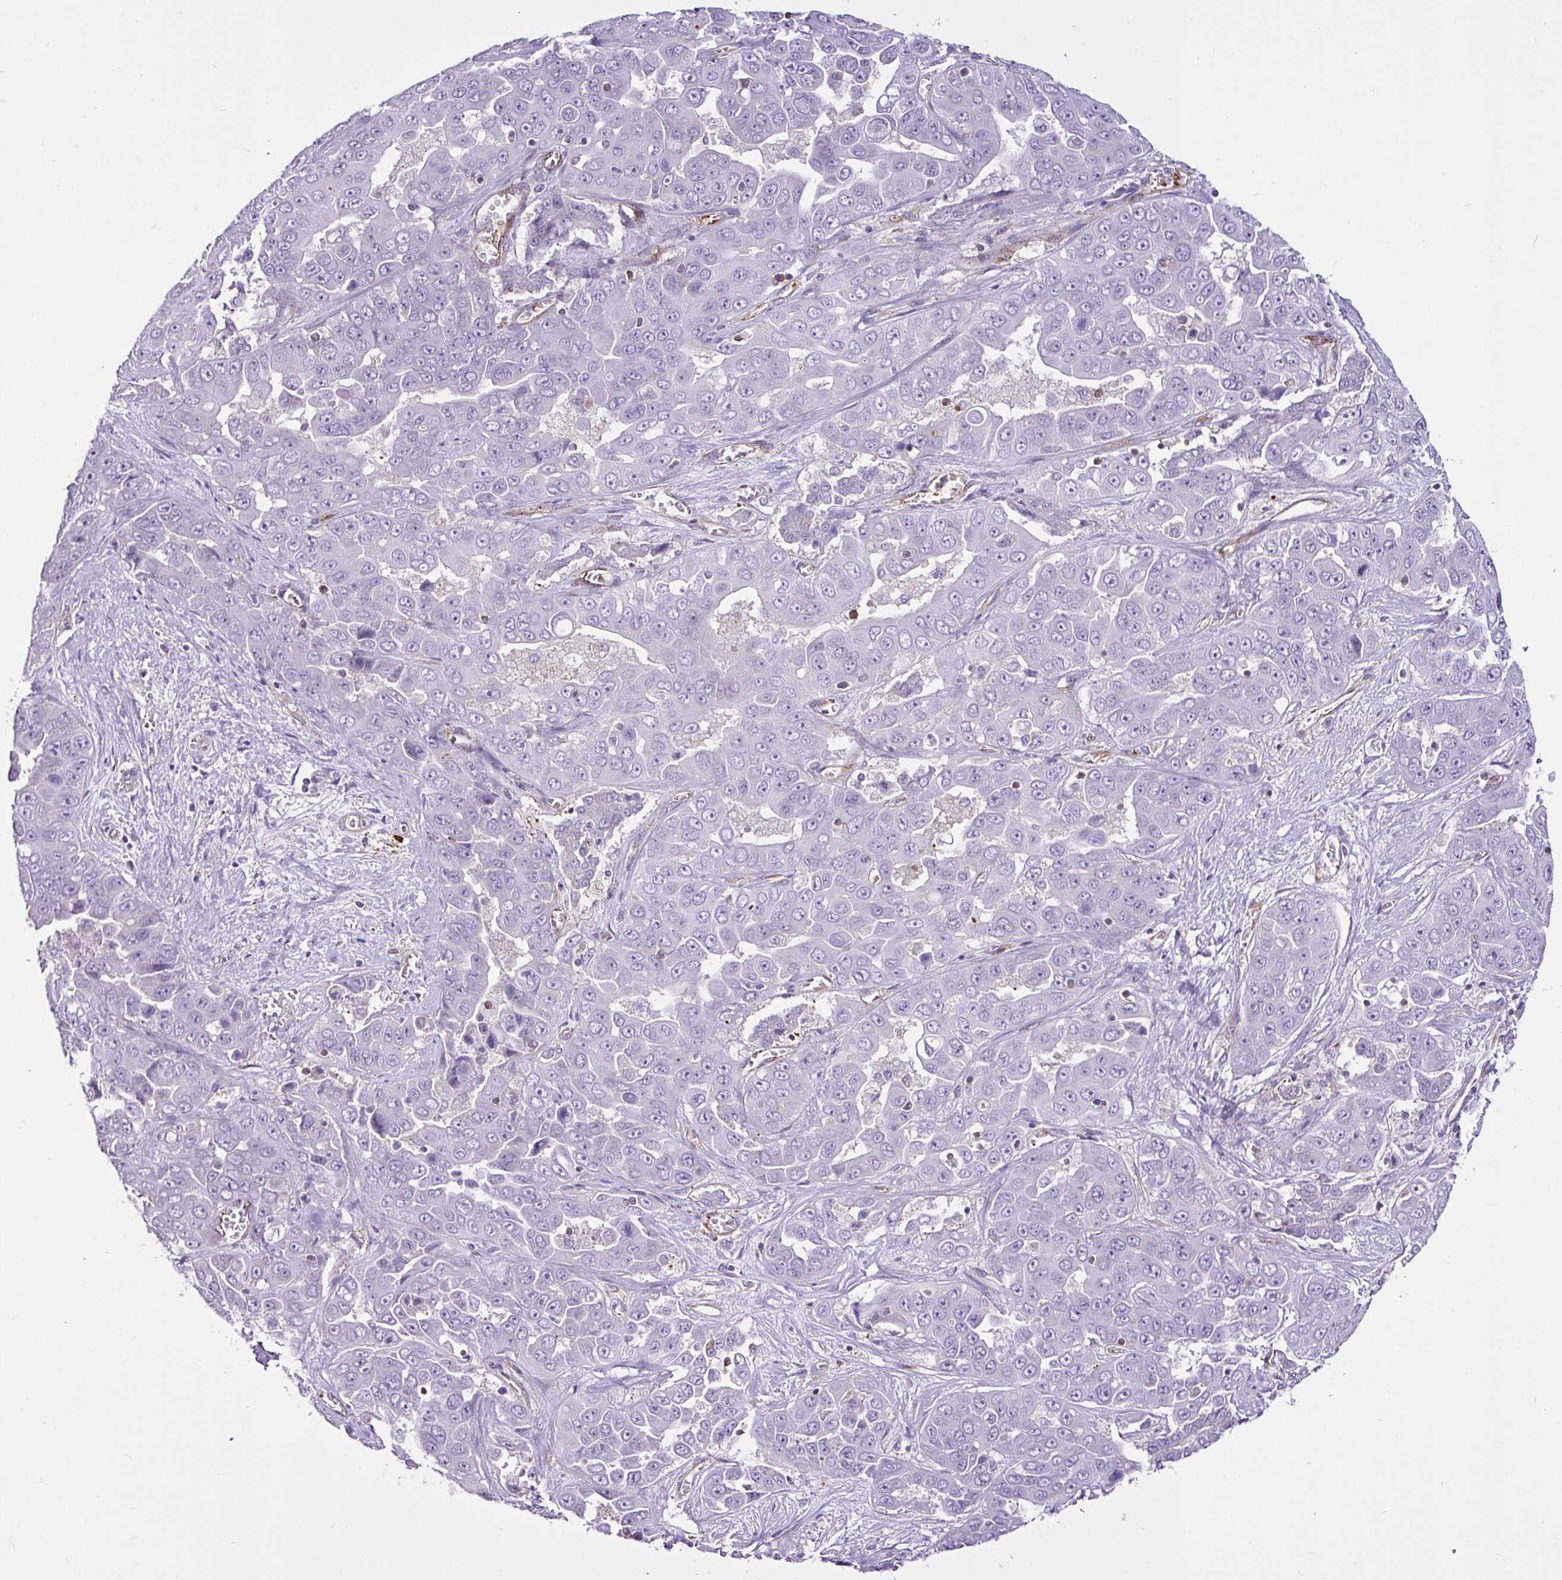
{"staining": {"intensity": "negative", "quantity": "none", "location": "none"}, "tissue": "liver cancer", "cell_type": "Tumor cells", "image_type": "cancer", "snomed": [{"axis": "morphology", "description": "Cholangiocarcinoma"}, {"axis": "topography", "description": "Liver"}], "caption": "This is an immunohistochemistry photomicrograph of cholangiocarcinoma (liver). There is no staining in tumor cells.", "gene": "EME2", "patient": {"sex": "female", "age": 52}}